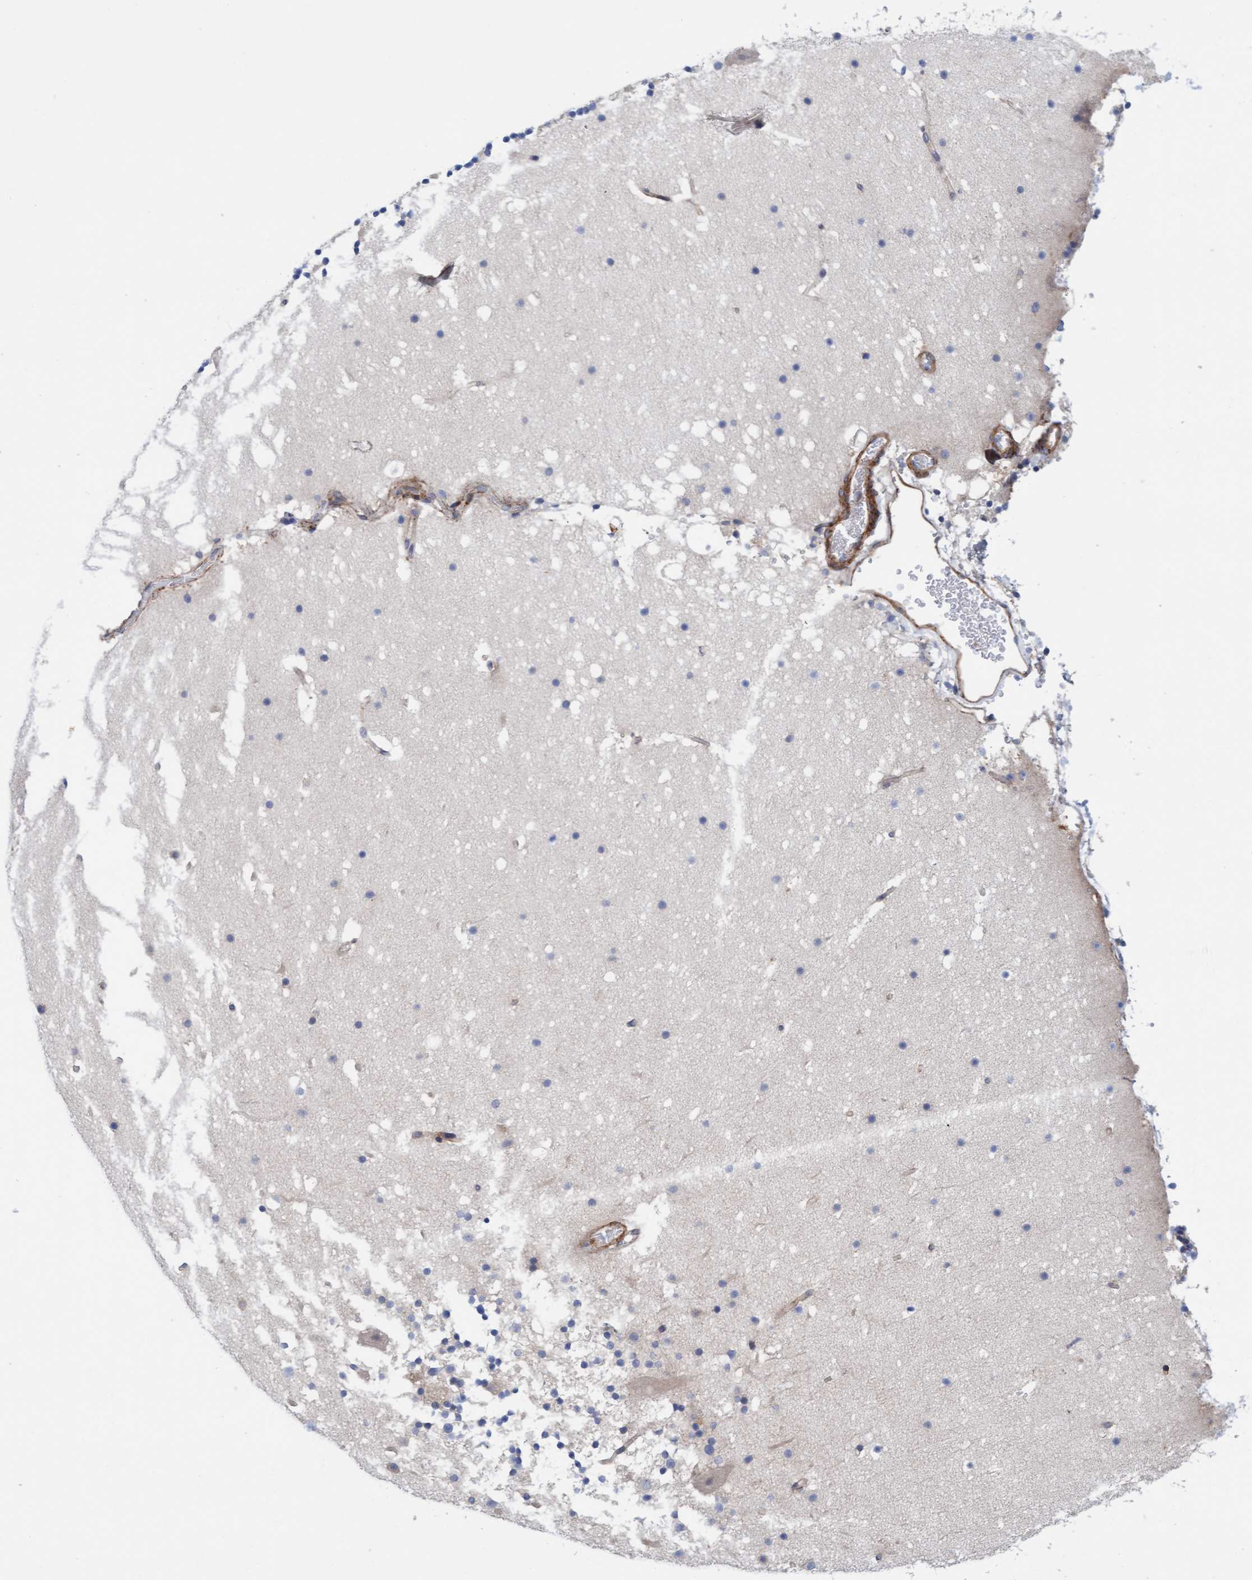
{"staining": {"intensity": "negative", "quantity": "none", "location": "none"}, "tissue": "cerebellum", "cell_type": "Cells in granular layer", "image_type": "normal", "snomed": [{"axis": "morphology", "description": "Normal tissue, NOS"}, {"axis": "topography", "description": "Cerebellum"}], "caption": "Immunohistochemistry (IHC) histopathology image of benign cerebellum: cerebellum stained with DAB (3,3'-diaminobenzidine) displays no significant protein expression in cells in granular layer. (DAB (3,3'-diaminobenzidine) immunohistochemistry visualized using brightfield microscopy, high magnification).", "gene": "CDK5RAP3", "patient": {"sex": "male", "age": 57}}